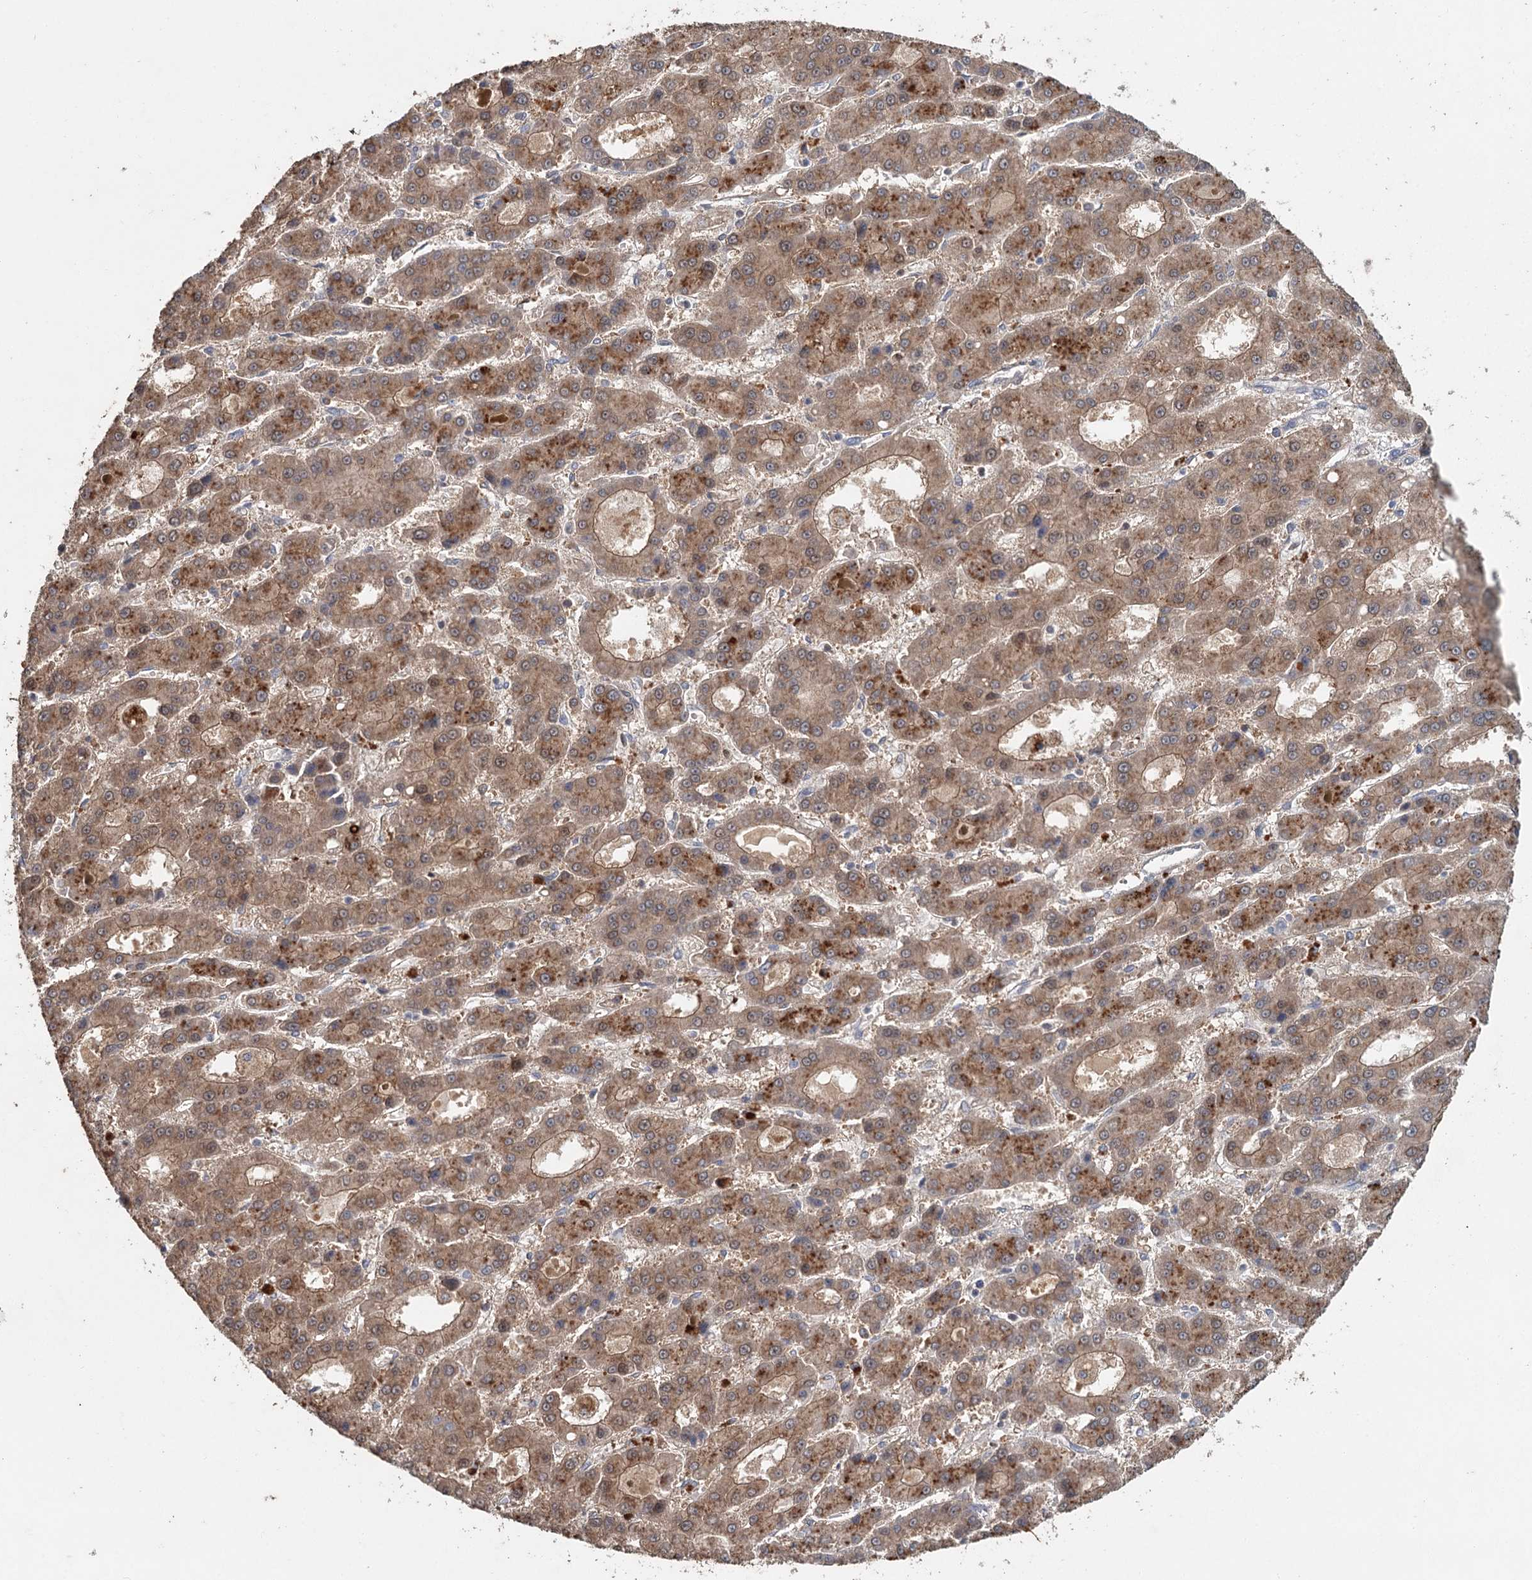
{"staining": {"intensity": "moderate", "quantity": ">75%", "location": "cytoplasmic/membranous,nuclear"}, "tissue": "liver cancer", "cell_type": "Tumor cells", "image_type": "cancer", "snomed": [{"axis": "morphology", "description": "Carcinoma, Hepatocellular, NOS"}, {"axis": "topography", "description": "Liver"}], "caption": "Liver cancer (hepatocellular carcinoma) stained with a brown dye displays moderate cytoplasmic/membranous and nuclear positive positivity in about >75% of tumor cells.", "gene": "ADK", "patient": {"sex": "male", "age": 70}}